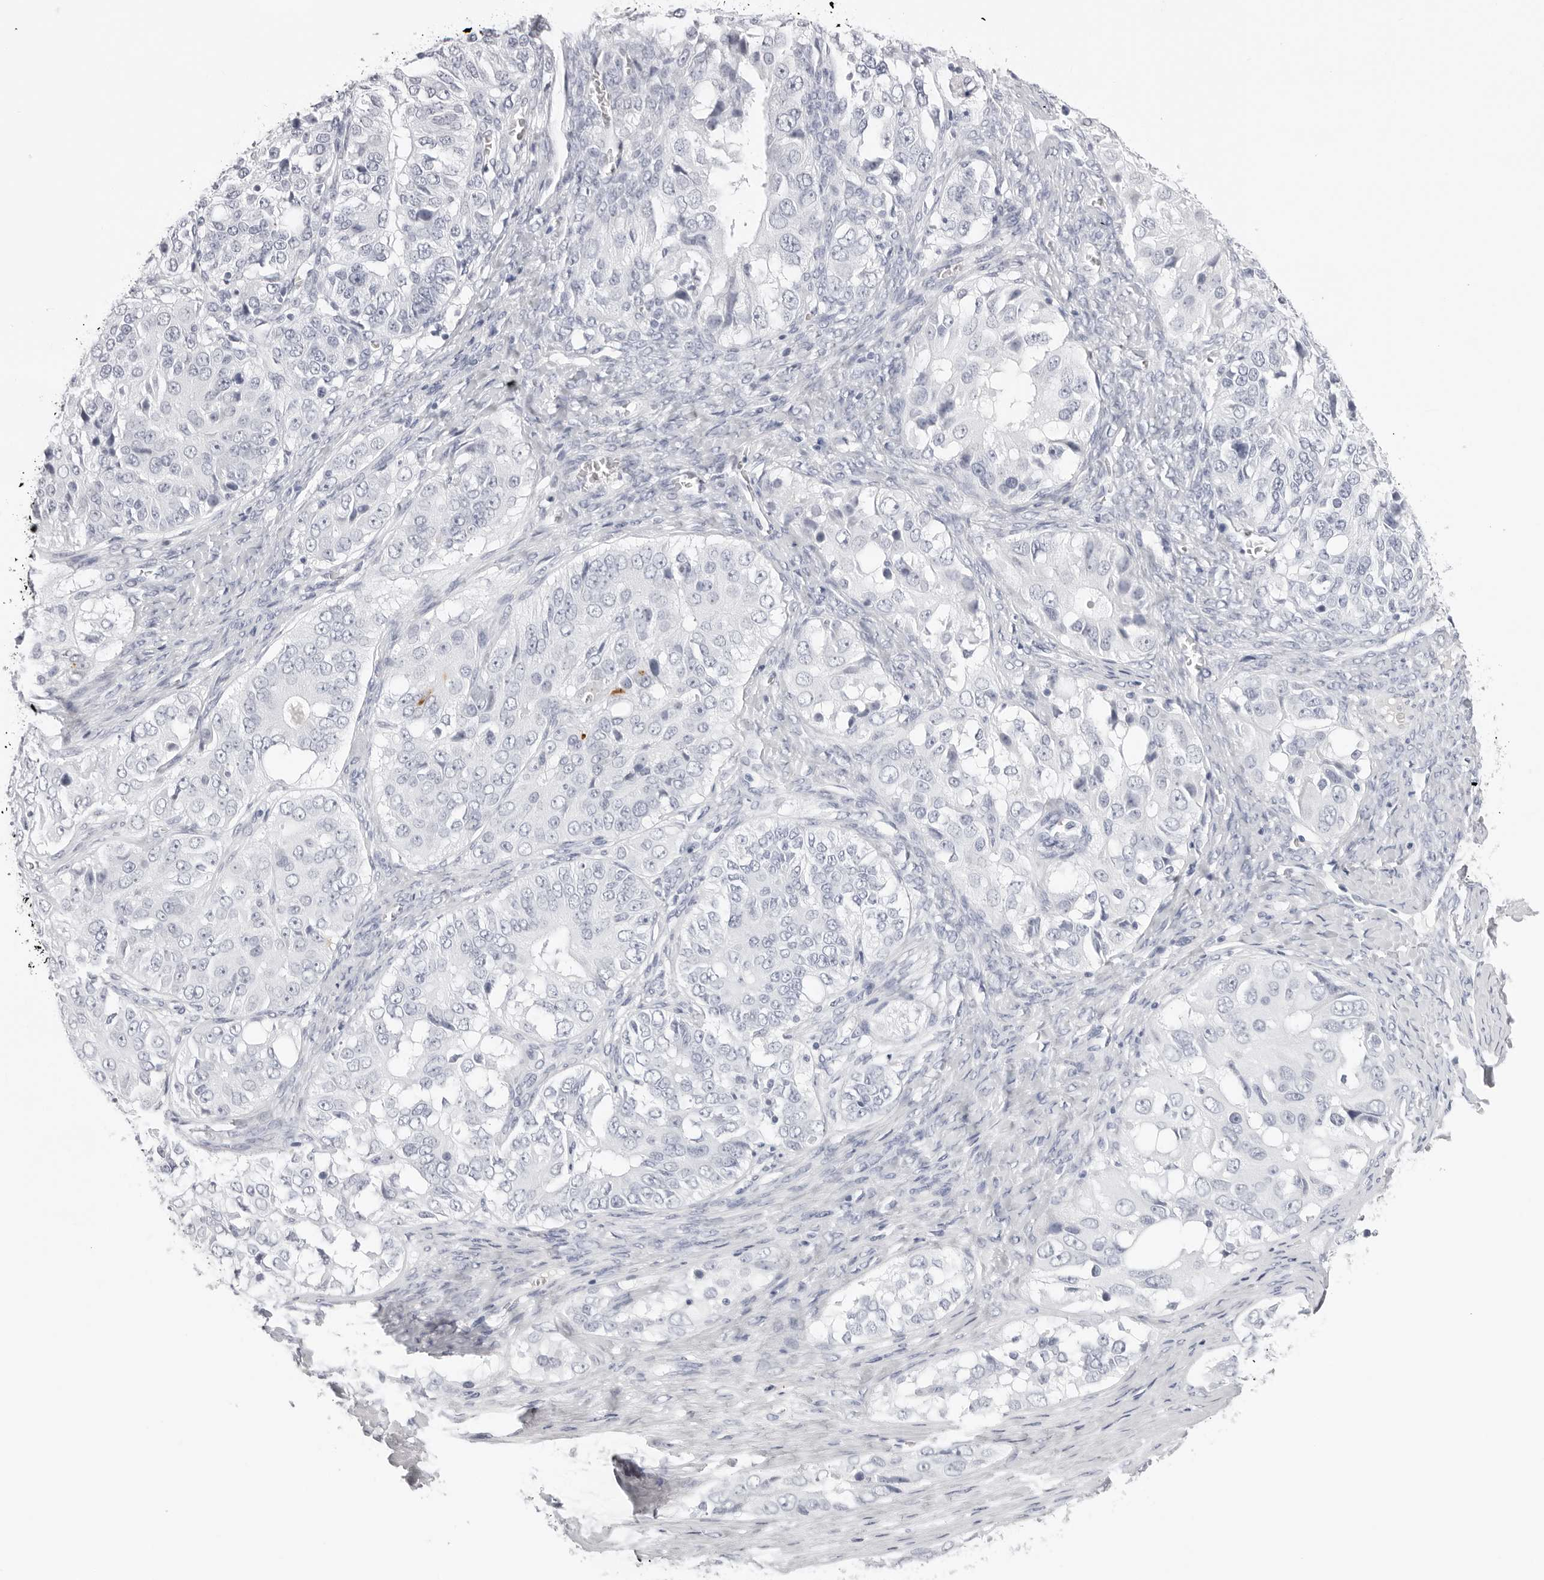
{"staining": {"intensity": "negative", "quantity": "none", "location": "none"}, "tissue": "ovarian cancer", "cell_type": "Tumor cells", "image_type": "cancer", "snomed": [{"axis": "morphology", "description": "Carcinoma, endometroid"}, {"axis": "topography", "description": "Ovary"}], "caption": "Immunohistochemistry (IHC) histopathology image of neoplastic tissue: endometroid carcinoma (ovarian) stained with DAB demonstrates no significant protein staining in tumor cells.", "gene": "CST5", "patient": {"sex": "female", "age": 51}}